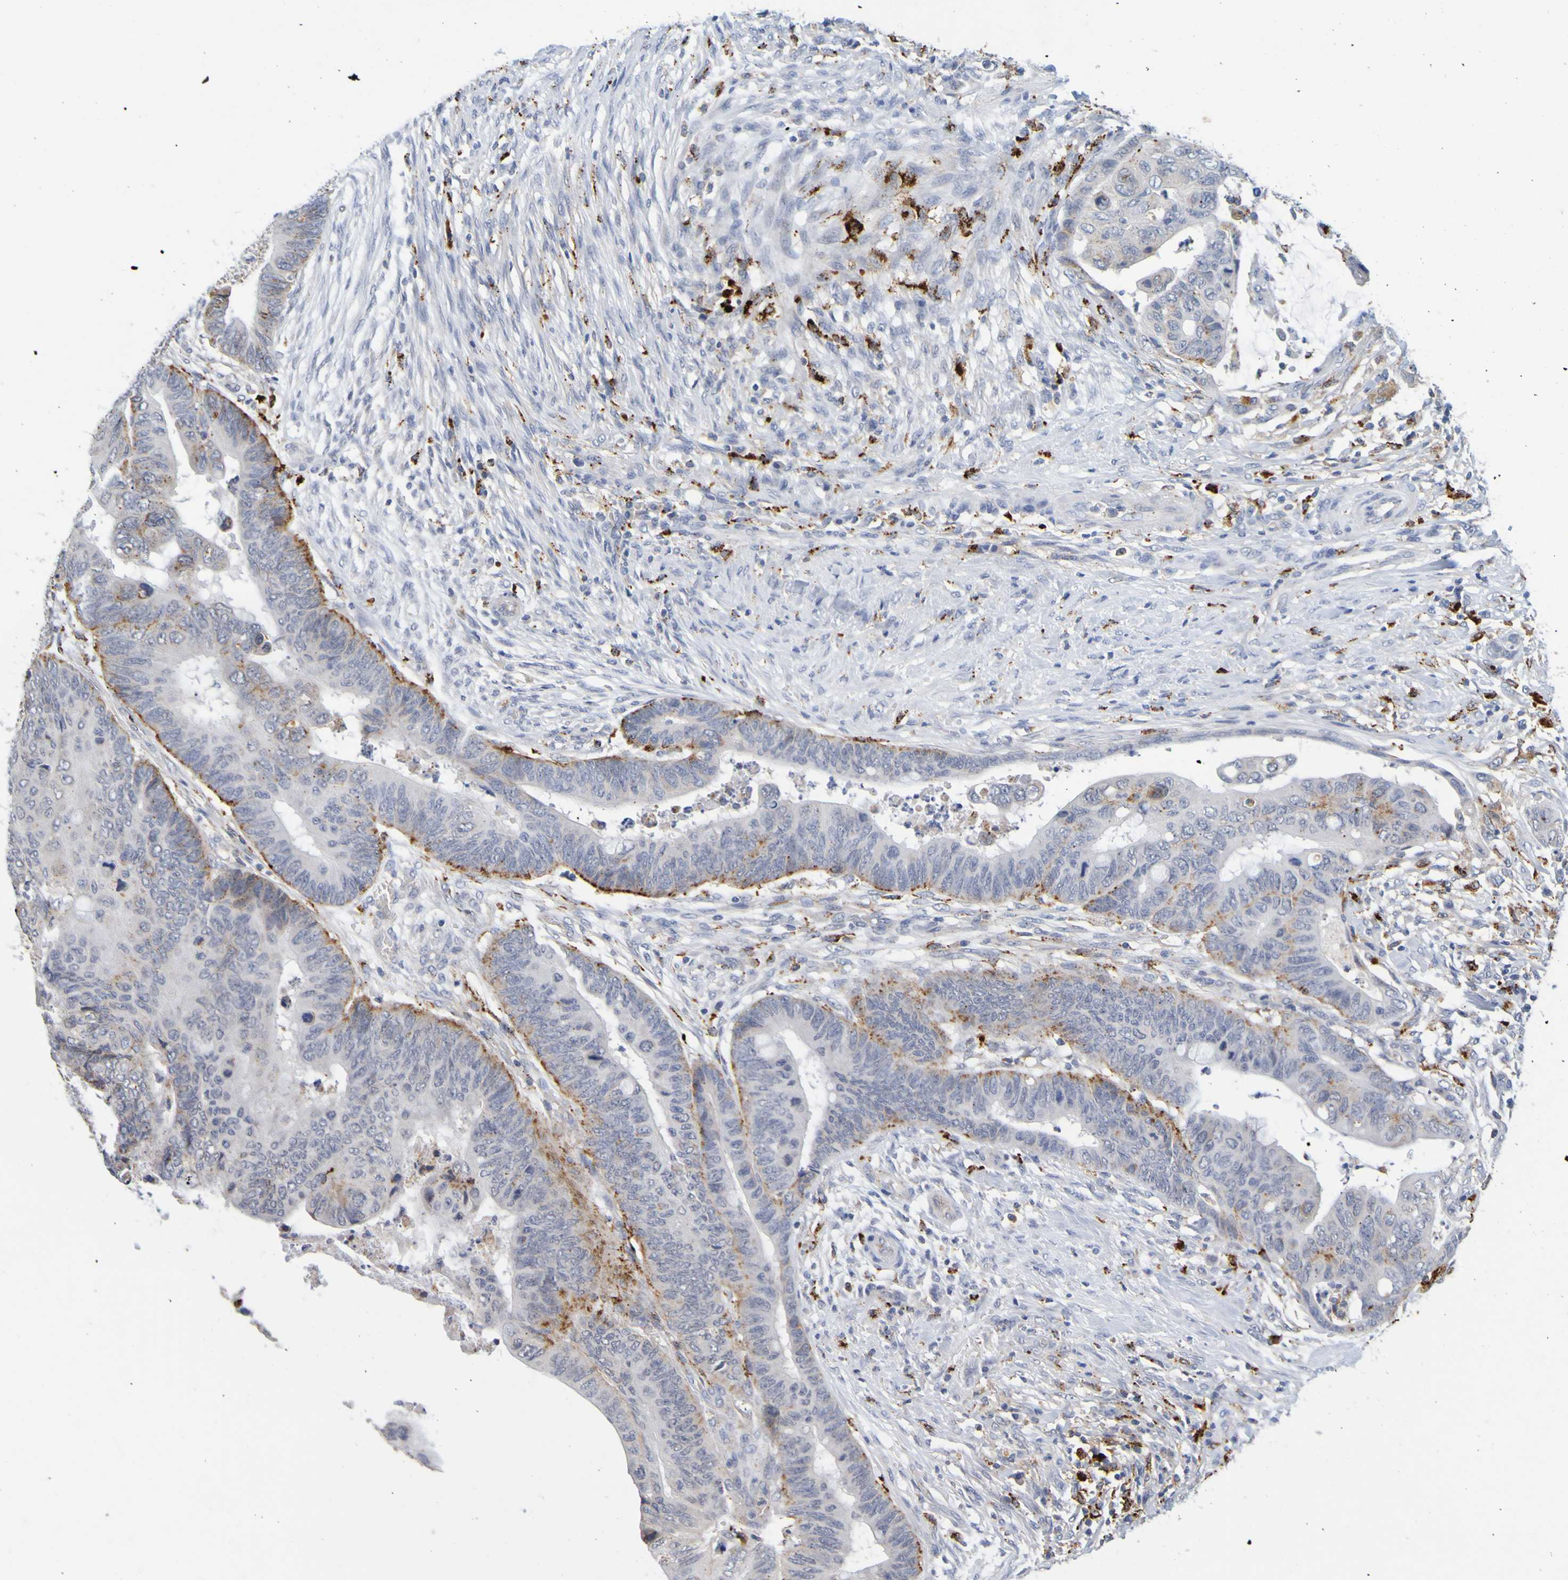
{"staining": {"intensity": "moderate", "quantity": "<25%", "location": "cytoplasmic/membranous"}, "tissue": "colorectal cancer", "cell_type": "Tumor cells", "image_type": "cancer", "snomed": [{"axis": "morphology", "description": "Normal tissue, NOS"}, {"axis": "morphology", "description": "Adenocarcinoma, NOS"}, {"axis": "topography", "description": "Rectum"}, {"axis": "topography", "description": "Peripheral nerve tissue"}], "caption": "A brown stain labels moderate cytoplasmic/membranous positivity of a protein in human colorectal cancer (adenocarcinoma) tumor cells.", "gene": "TPH1", "patient": {"sex": "male", "age": 92}}